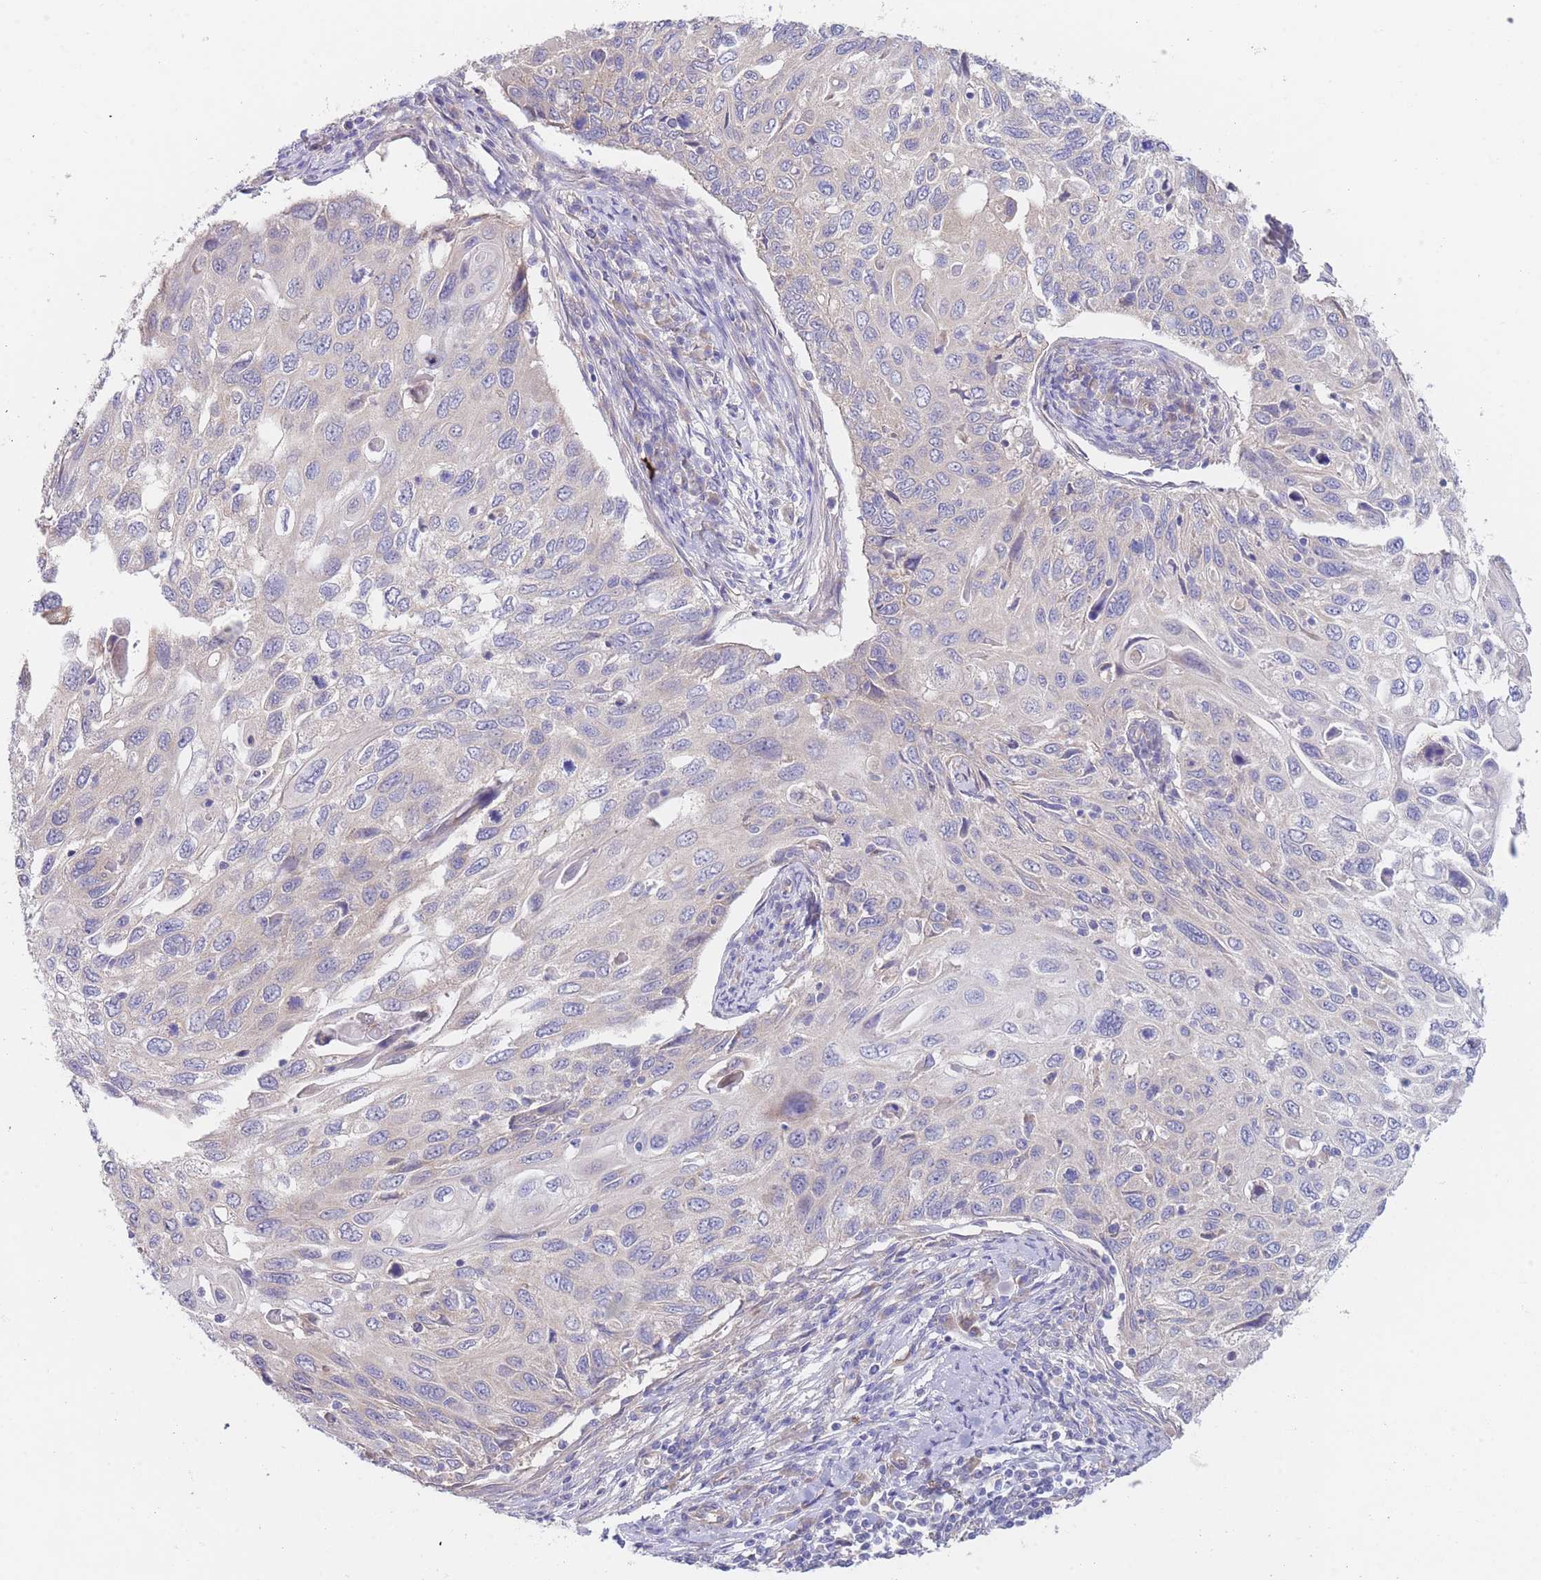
{"staining": {"intensity": "negative", "quantity": "none", "location": "none"}, "tissue": "cervical cancer", "cell_type": "Tumor cells", "image_type": "cancer", "snomed": [{"axis": "morphology", "description": "Squamous cell carcinoma, NOS"}, {"axis": "topography", "description": "Cervix"}], "caption": "IHC of human cervical cancer (squamous cell carcinoma) exhibits no positivity in tumor cells.", "gene": "ZNF281", "patient": {"sex": "female", "age": 70}}